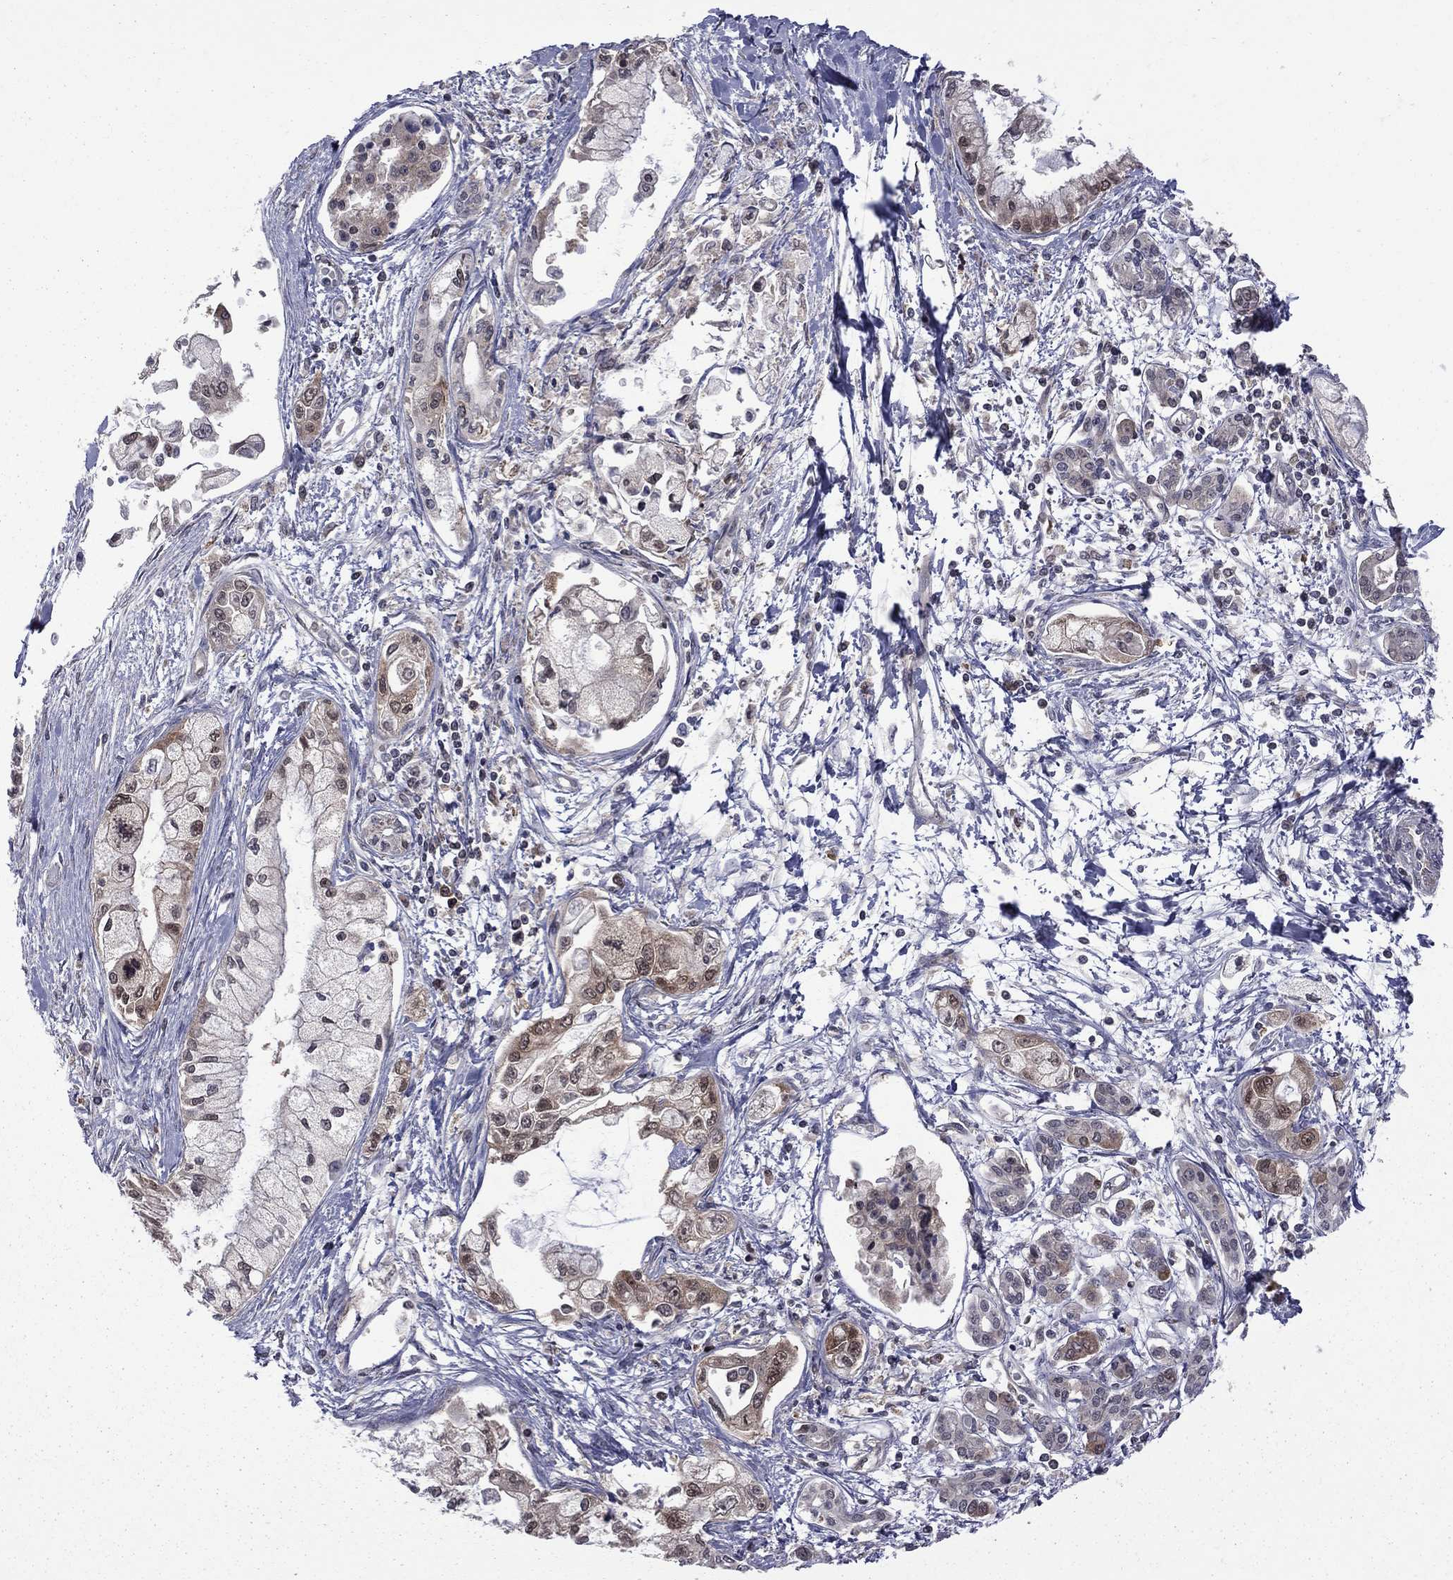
{"staining": {"intensity": "moderate", "quantity": "<25%", "location": "cytoplasmic/membranous"}, "tissue": "pancreatic cancer", "cell_type": "Tumor cells", "image_type": "cancer", "snomed": [{"axis": "morphology", "description": "Adenocarcinoma, NOS"}, {"axis": "topography", "description": "Pancreas"}], "caption": "This histopathology image reveals immunohistochemistry (IHC) staining of human pancreatic cancer (adenocarcinoma), with low moderate cytoplasmic/membranous expression in approximately <25% of tumor cells.", "gene": "NAA50", "patient": {"sex": "male", "age": 54}}